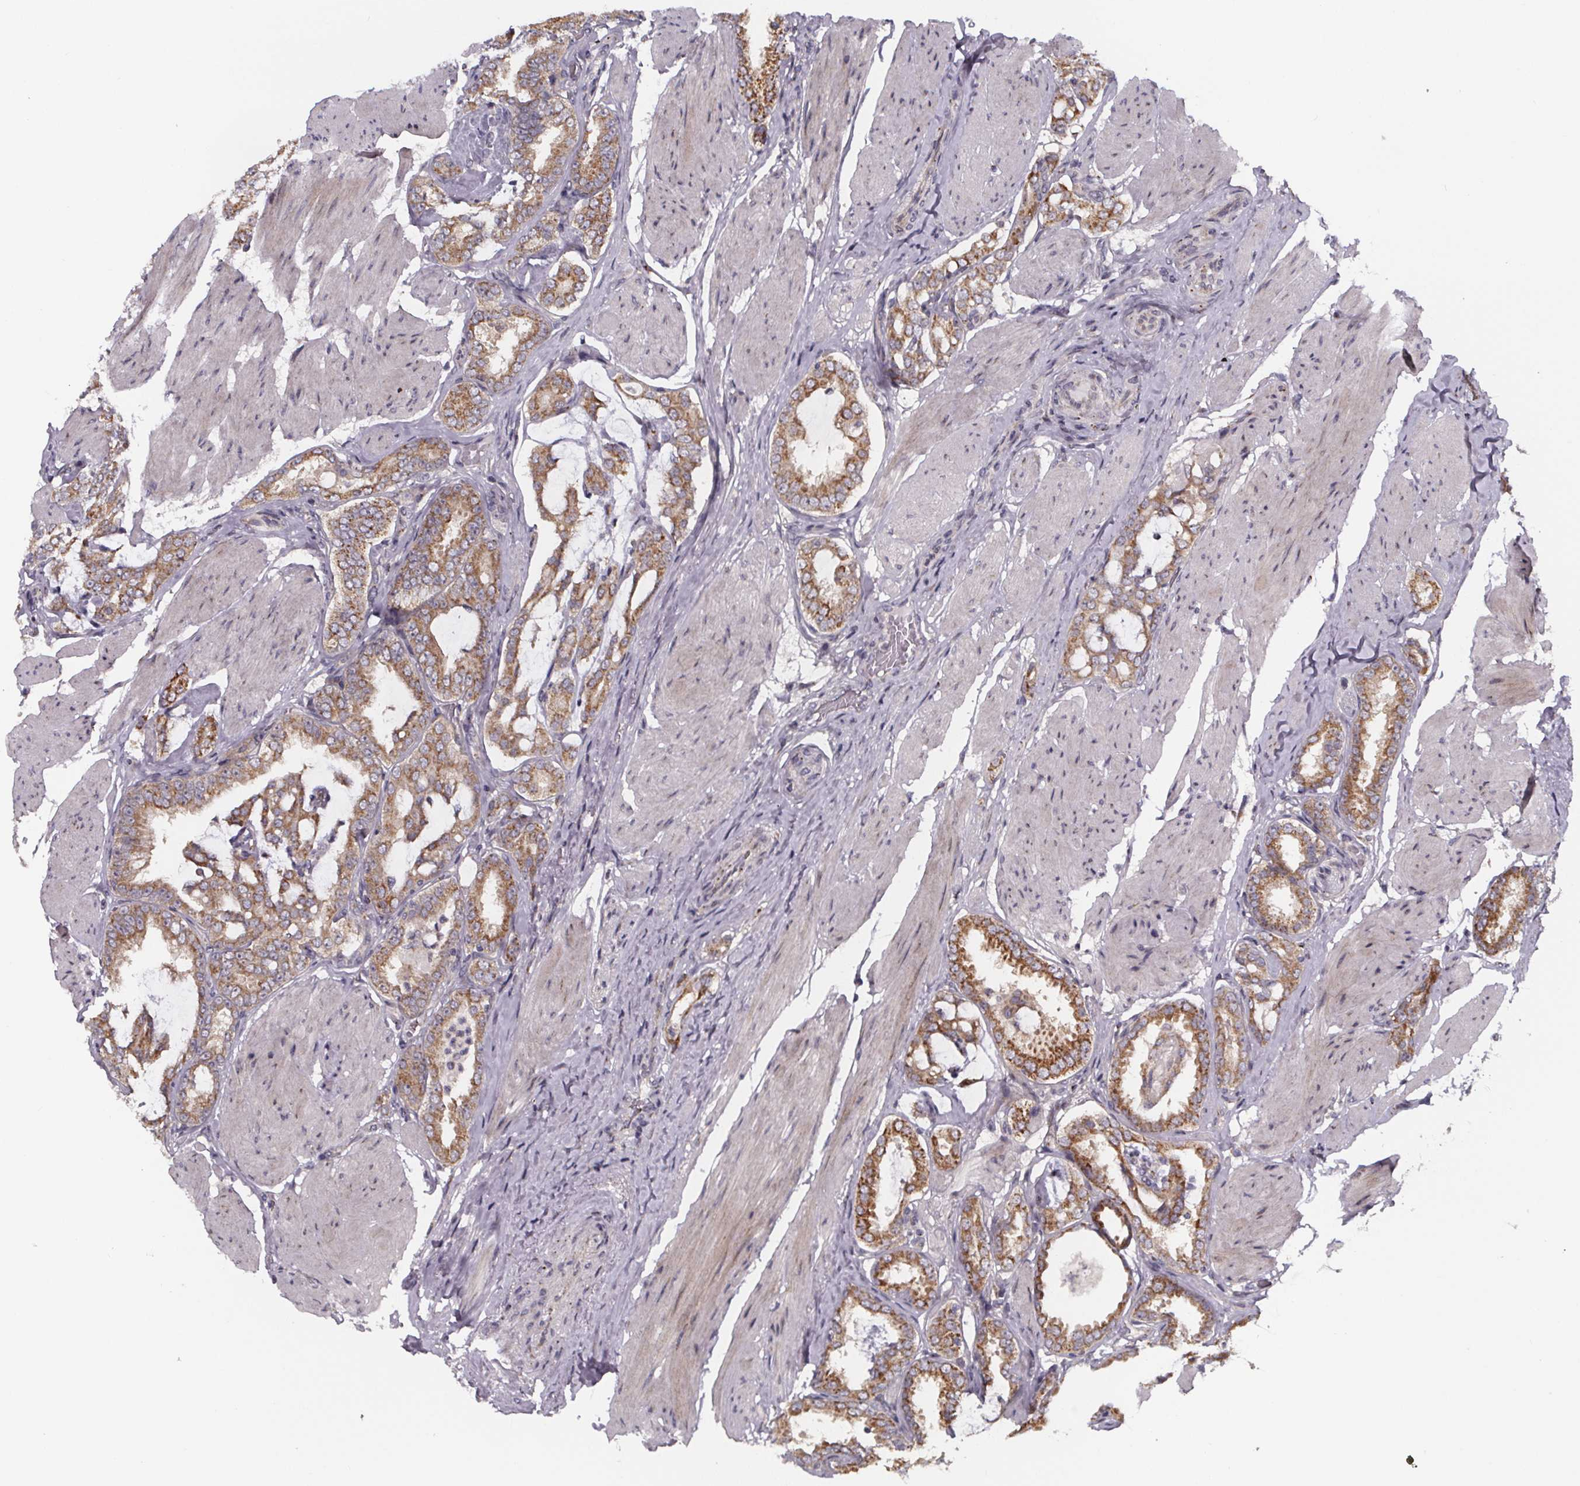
{"staining": {"intensity": "moderate", "quantity": ">75%", "location": "cytoplasmic/membranous"}, "tissue": "prostate cancer", "cell_type": "Tumor cells", "image_type": "cancer", "snomed": [{"axis": "morphology", "description": "Adenocarcinoma, High grade"}, {"axis": "topography", "description": "Prostate"}], "caption": "Immunohistochemistry histopathology image of neoplastic tissue: human prostate cancer (high-grade adenocarcinoma) stained using immunohistochemistry exhibits medium levels of moderate protein expression localized specifically in the cytoplasmic/membranous of tumor cells, appearing as a cytoplasmic/membranous brown color.", "gene": "NDST1", "patient": {"sex": "male", "age": 63}}